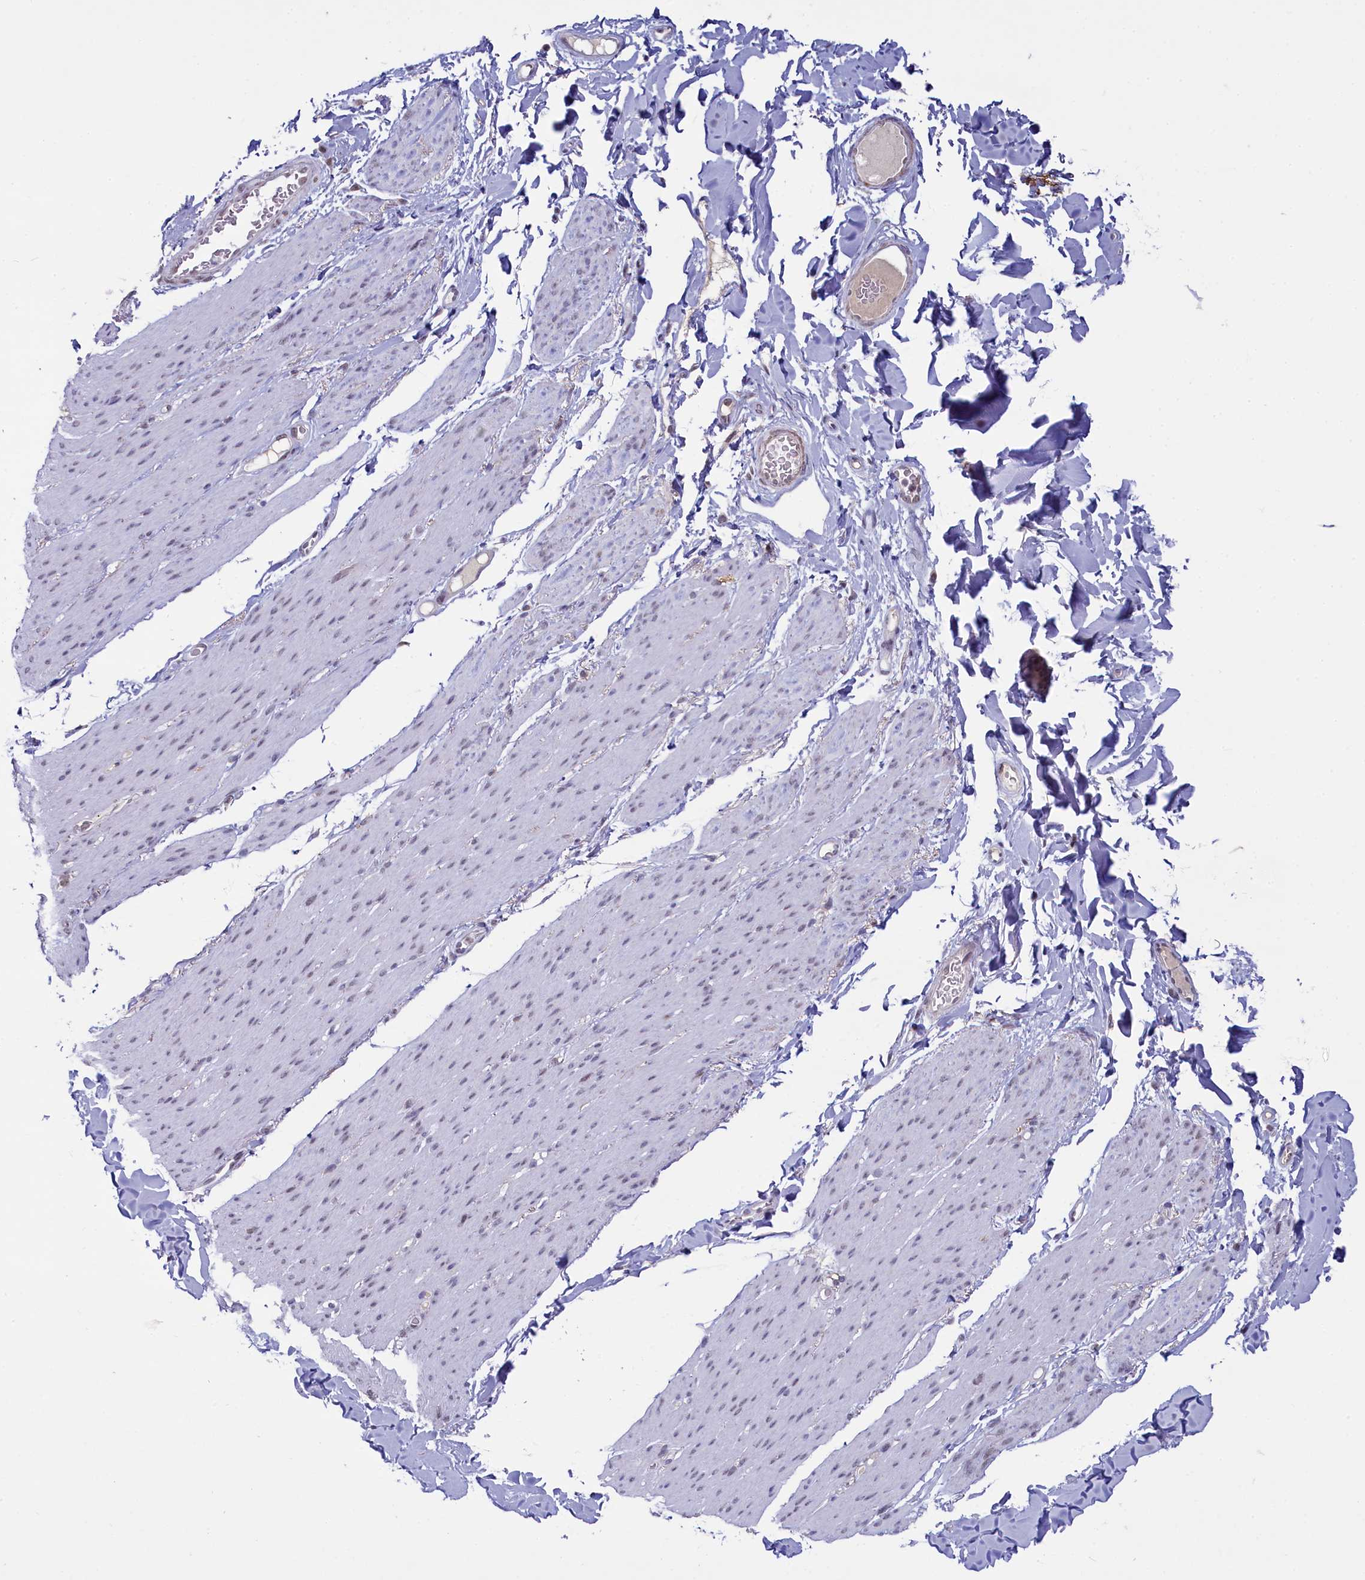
{"staining": {"intensity": "negative", "quantity": "none", "location": "none"}, "tissue": "smooth muscle", "cell_type": "Smooth muscle cells", "image_type": "normal", "snomed": [{"axis": "morphology", "description": "Normal tissue, NOS"}, {"axis": "topography", "description": "Colon"}, {"axis": "topography", "description": "Peripheral nerve tissue"}], "caption": "This photomicrograph is of normal smooth muscle stained with IHC to label a protein in brown with the nuclei are counter-stained blue. There is no staining in smooth muscle cells.", "gene": "PPHLN1", "patient": {"sex": "female", "age": 61}}